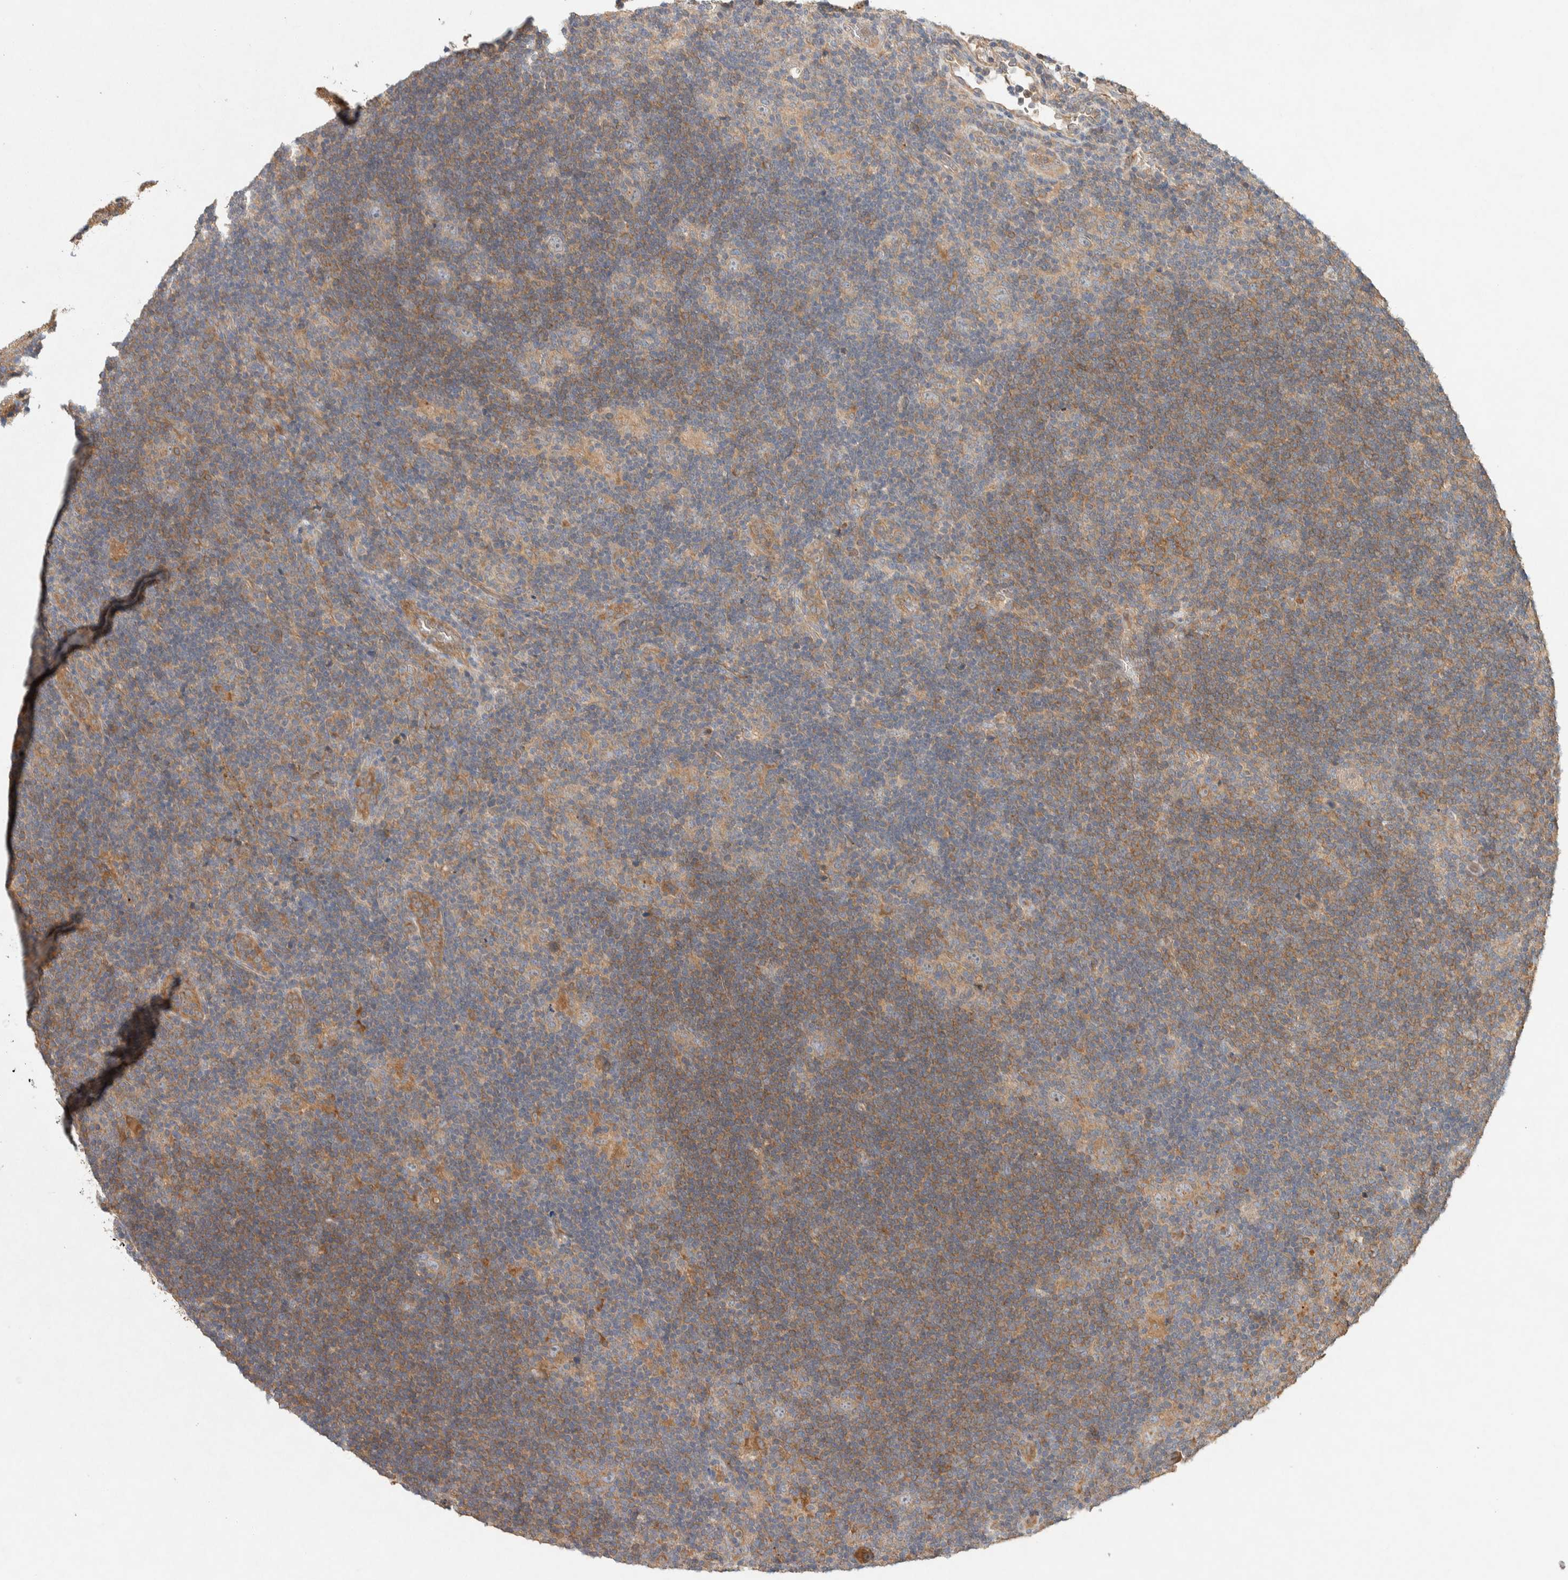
{"staining": {"intensity": "weak", "quantity": "25%-75%", "location": "cytoplasmic/membranous"}, "tissue": "lymphoma", "cell_type": "Tumor cells", "image_type": "cancer", "snomed": [{"axis": "morphology", "description": "Hodgkin's disease, NOS"}, {"axis": "topography", "description": "Lymph node"}], "caption": "A brown stain labels weak cytoplasmic/membranous positivity of a protein in lymphoma tumor cells.", "gene": "PXK", "patient": {"sex": "female", "age": 57}}